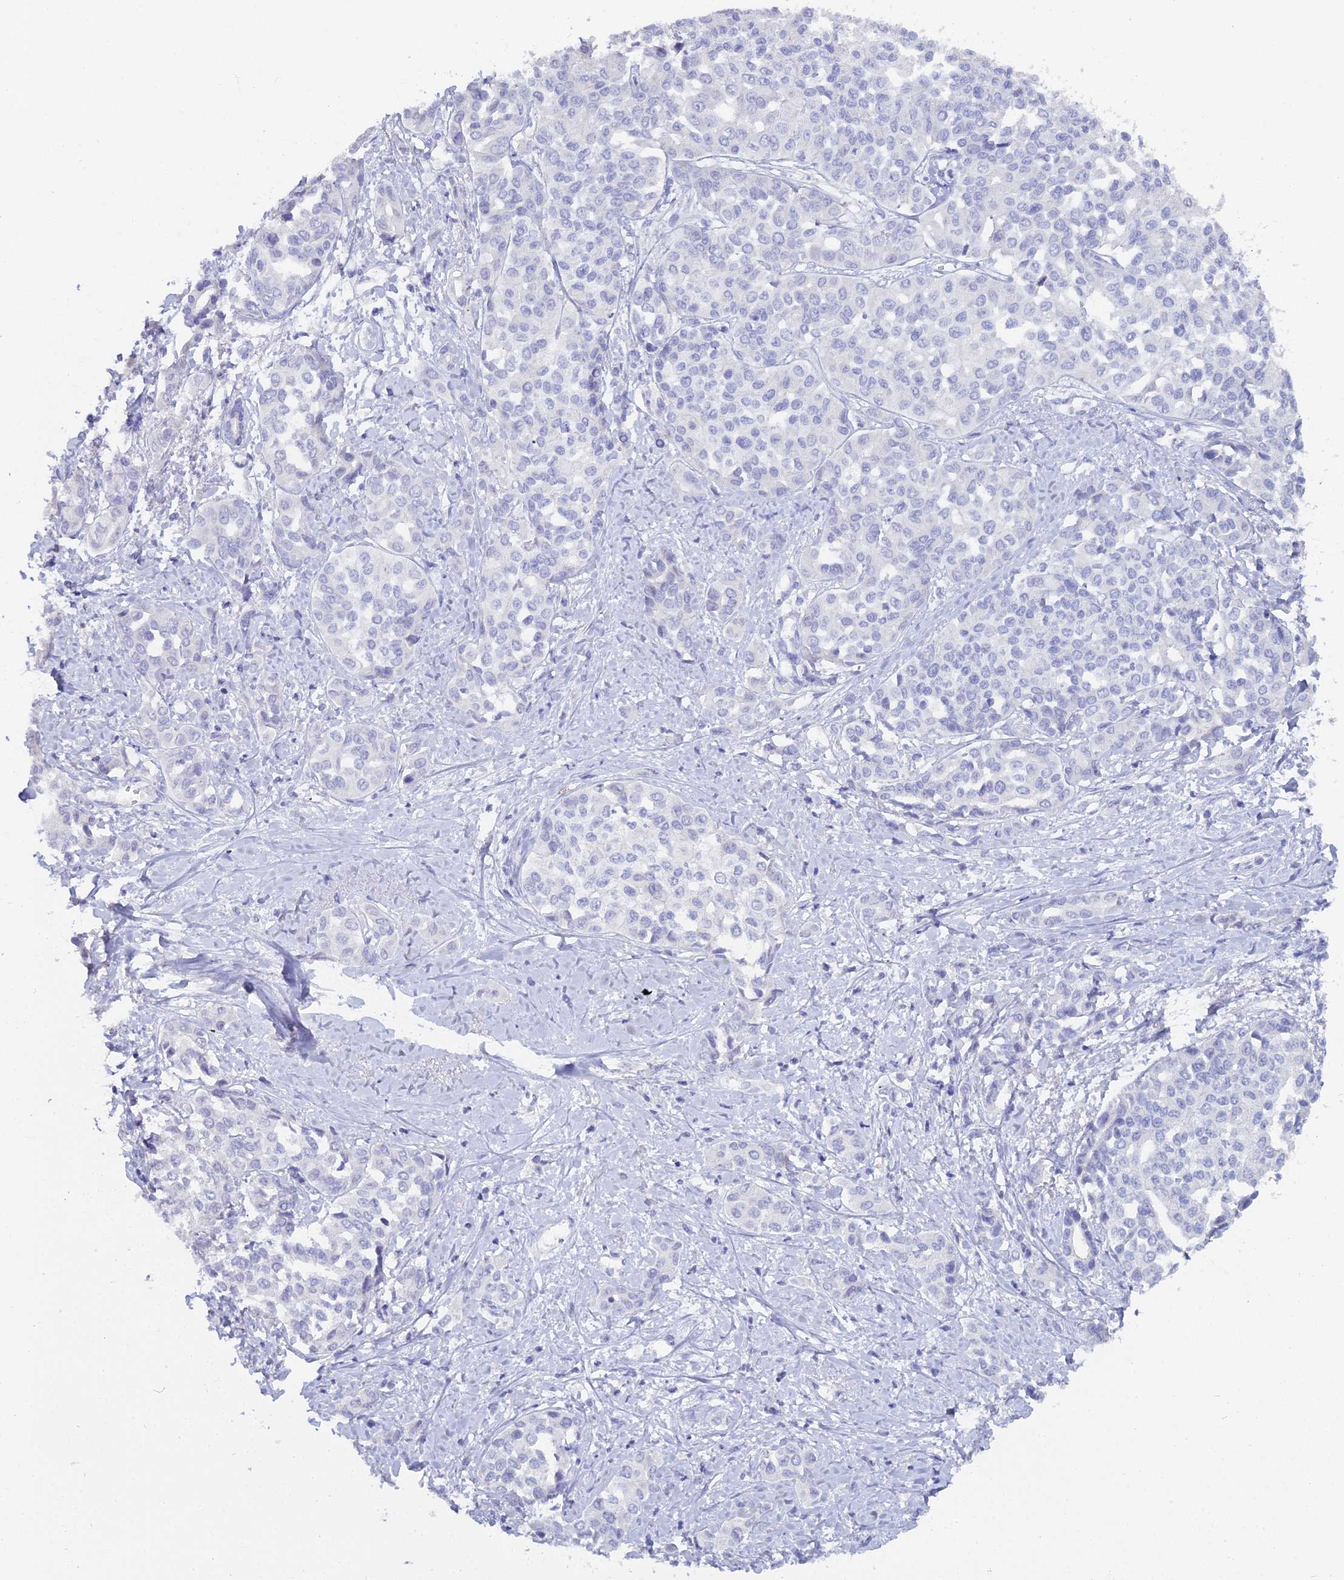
{"staining": {"intensity": "negative", "quantity": "none", "location": "none"}, "tissue": "liver cancer", "cell_type": "Tumor cells", "image_type": "cancer", "snomed": [{"axis": "morphology", "description": "Cholangiocarcinoma"}, {"axis": "topography", "description": "Liver"}], "caption": "Tumor cells show no significant positivity in liver cholangiocarcinoma.", "gene": "S100A7", "patient": {"sex": "female", "age": 77}}